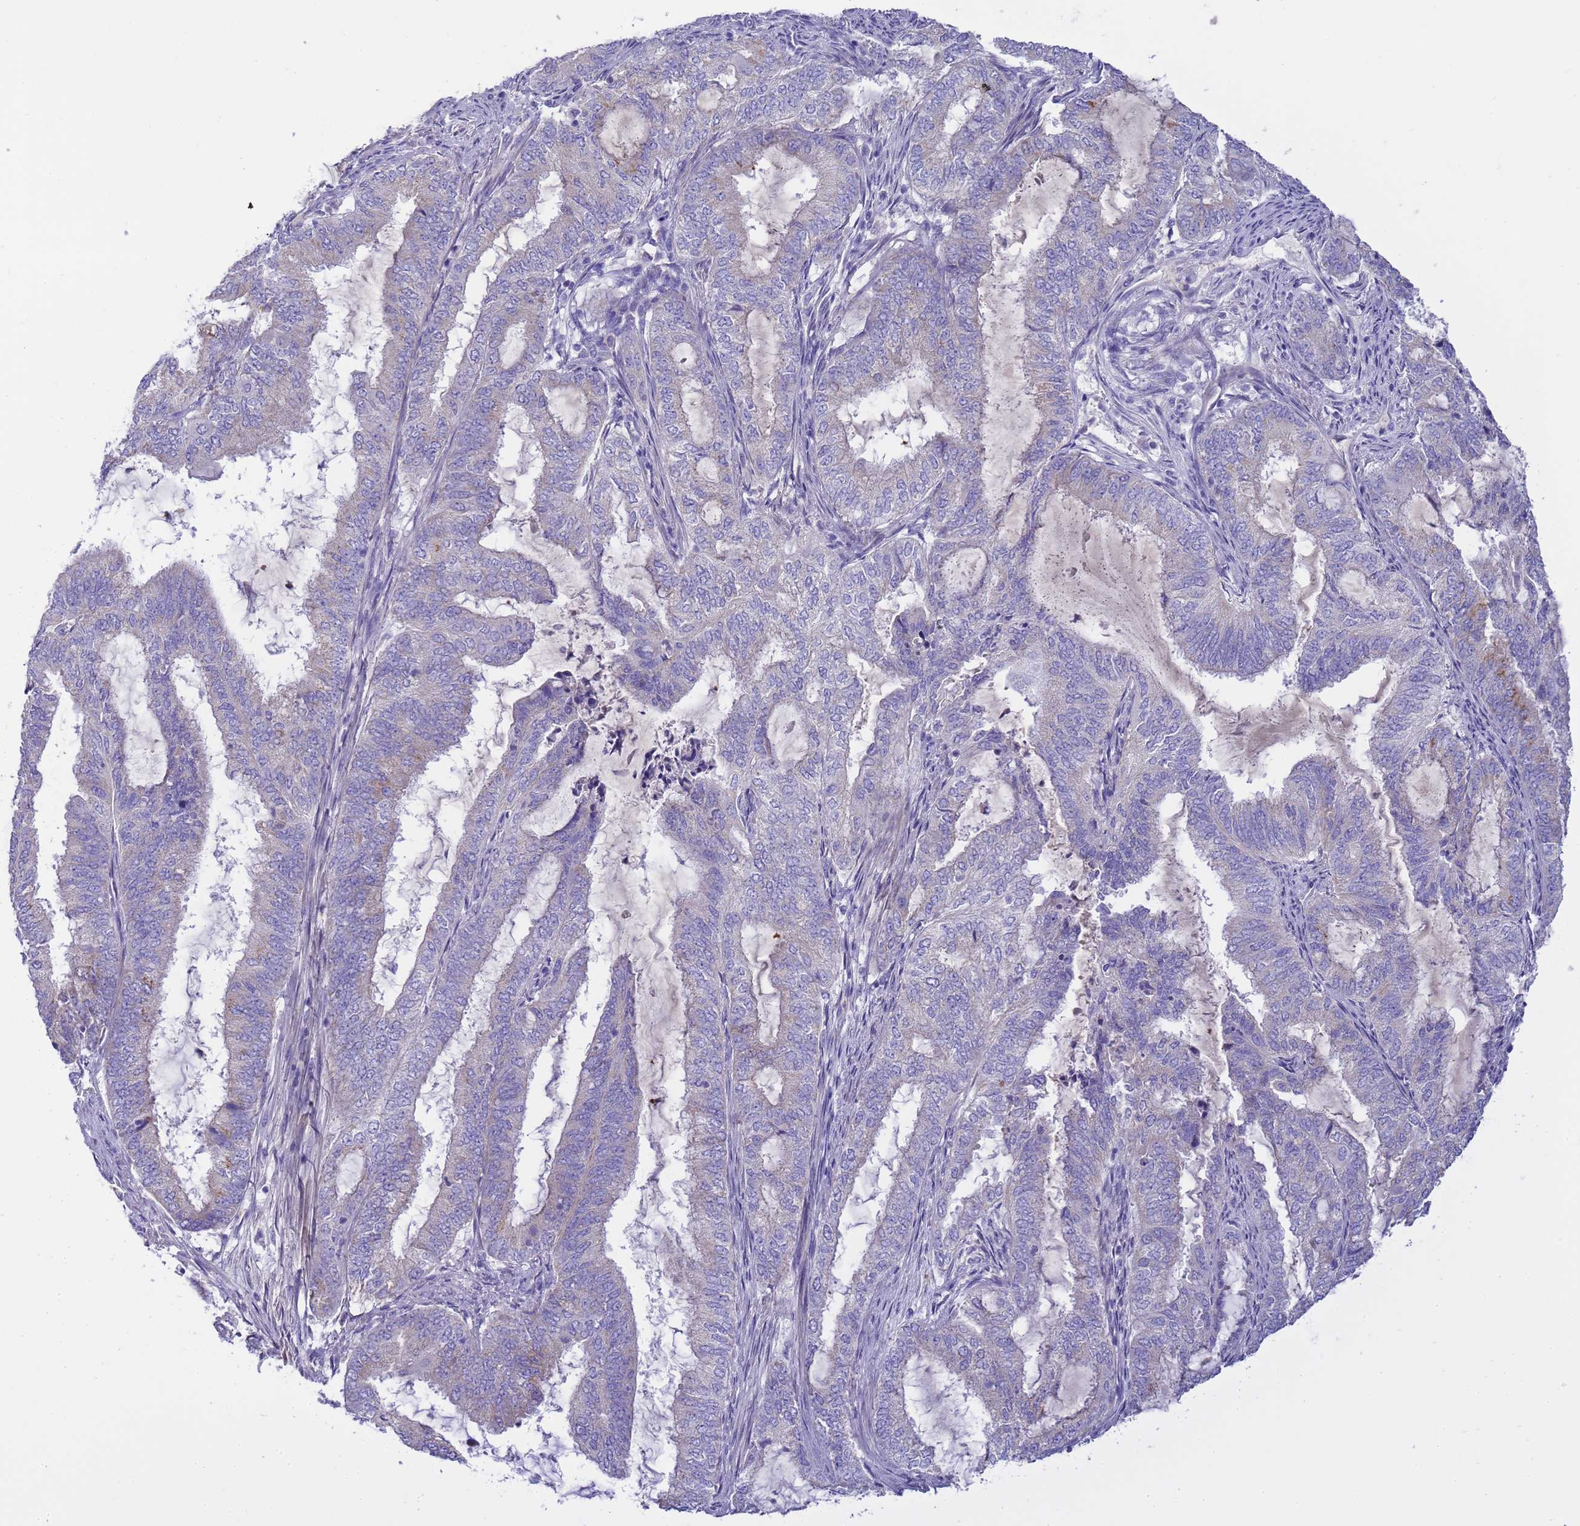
{"staining": {"intensity": "negative", "quantity": "none", "location": "none"}, "tissue": "endometrial cancer", "cell_type": "Tumor cells", "image_type": "cancer", "snomed": [{"axis": "morphology", "description": "Adenocarcinoma, NOS"}, {"axis": "topography", "description": "Endometrium"}], "caption": "A photomicrograph of endometrial cancer stained for a protein shows no brown staining in tumor cells.", "gene": "RIPPLY2", "patient": {"sex": "female", "age": 51}}